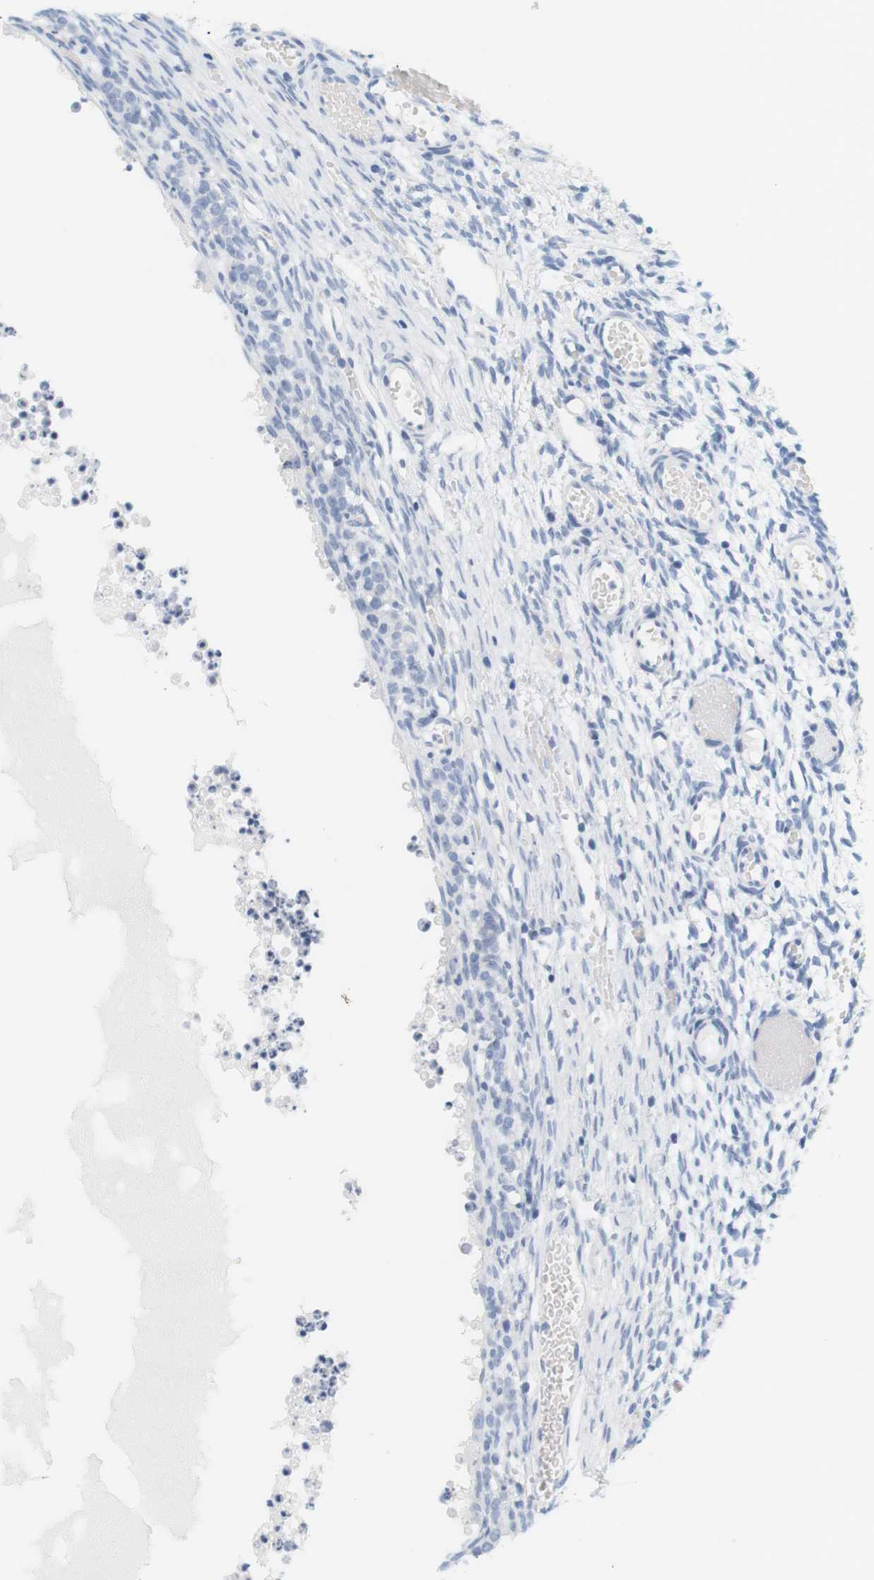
{"staining": {"intensity": "negative", "quantity": "none", "location": "none"}, "tissue": "ovary", "cell_type": "Follicle cells", "image_type": "normal", "snomed": [{"axis": "morphology", "description": "Normal tissue, NOS"}, {"axis": "topography", "description": "Ovary"}], "caption": "The immunohistochemistry image has no significant positivity in follicle cells of ovary.", "gene": "OPRM1", "patient": {"sex": "female", "age": 35}}